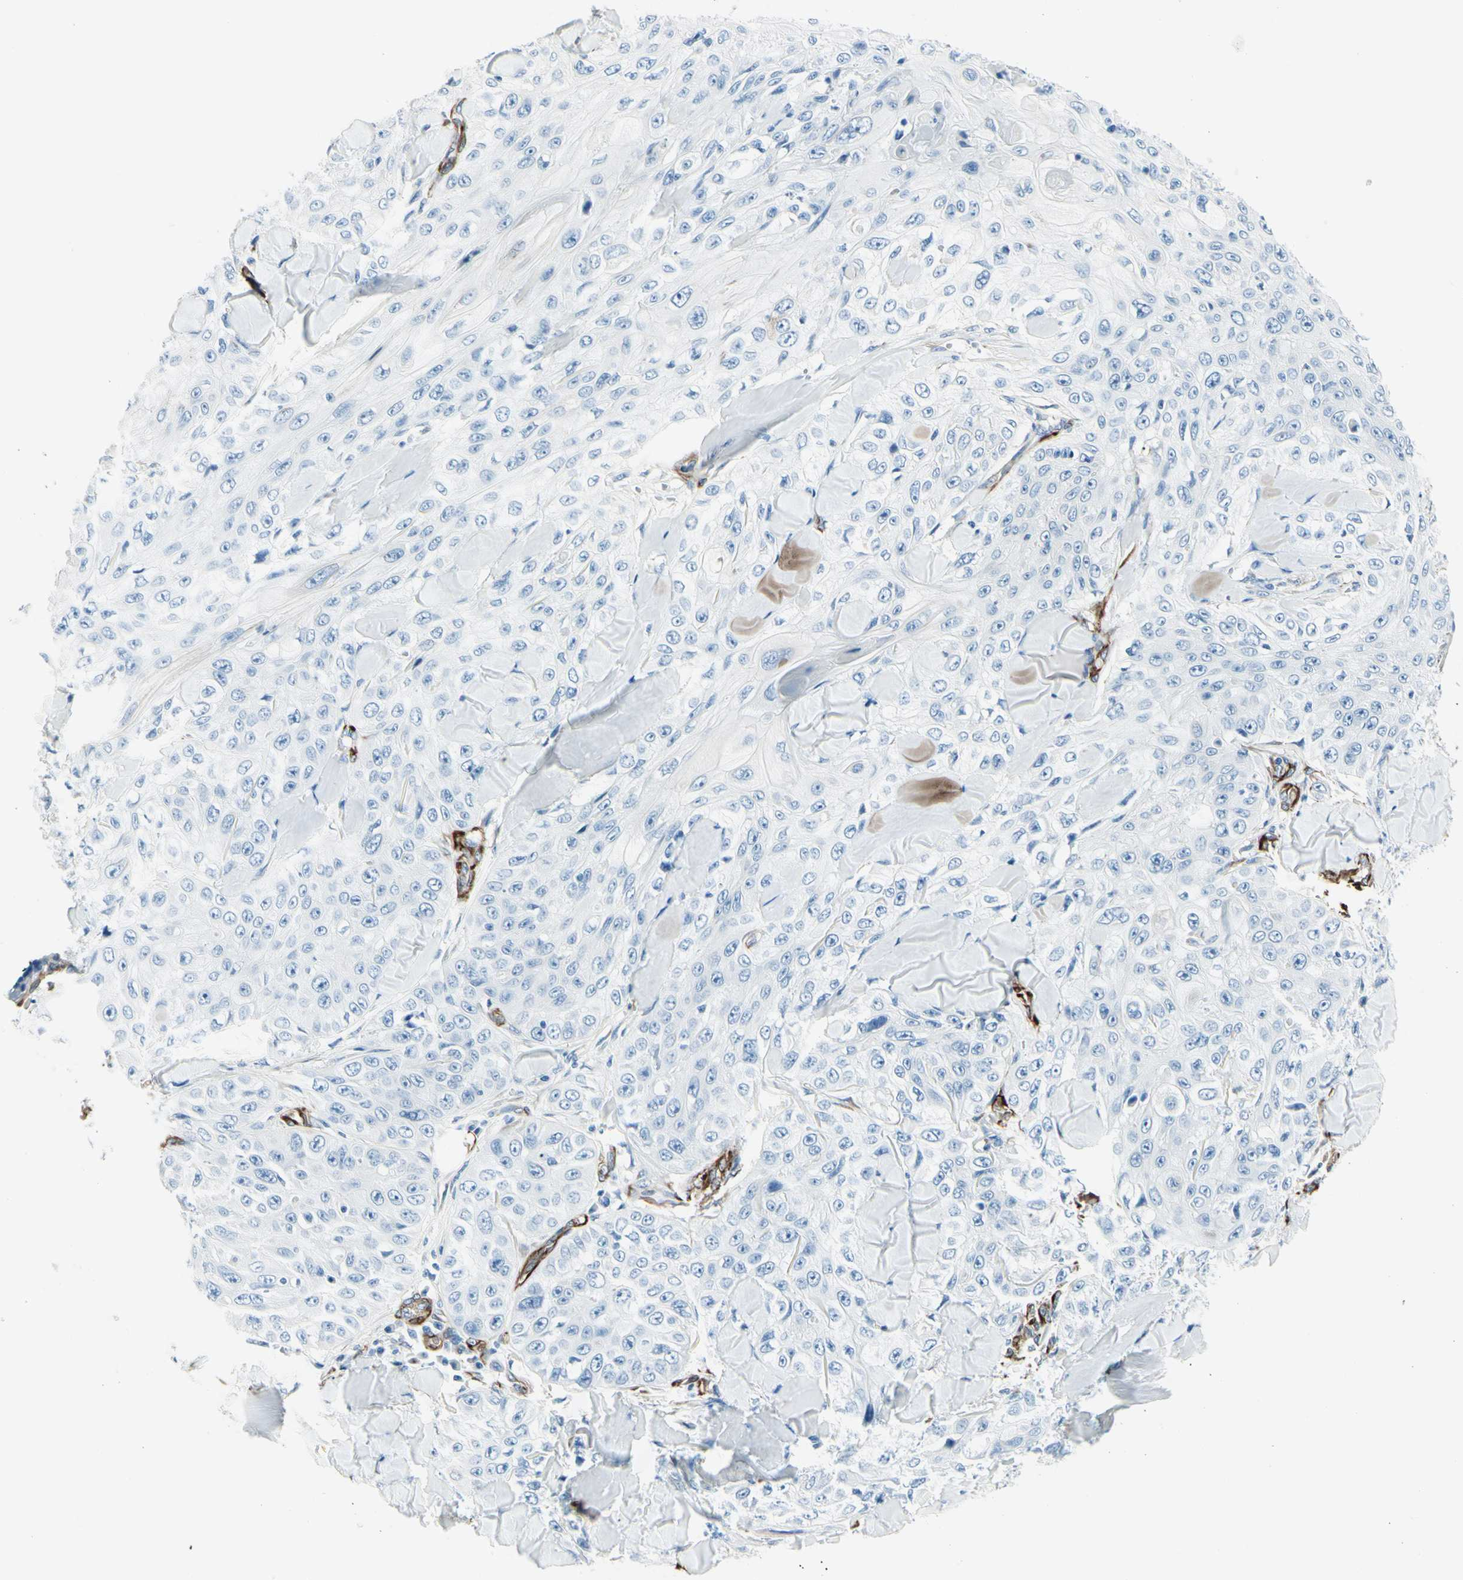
{"staining": {"intensity": "negative", "quantity": "none", "location": "none"}, "tissue": "skin cancer", "cell_type": "Tumor cells", "image_type": "cancer", "snomed": [{"axis": "morphology", "description": "Squamous cell carcinoma, NOS"}, {"axis": "topography", "description": "Skin"}], "caption": "The immunohistochemistry (IHC) histopathology image has no significant staining in tumor cells of squamous cell carcinoma (skin) tissue.", "gene": "PTH2R", "patient": {"sex": "male", "age": 86}}